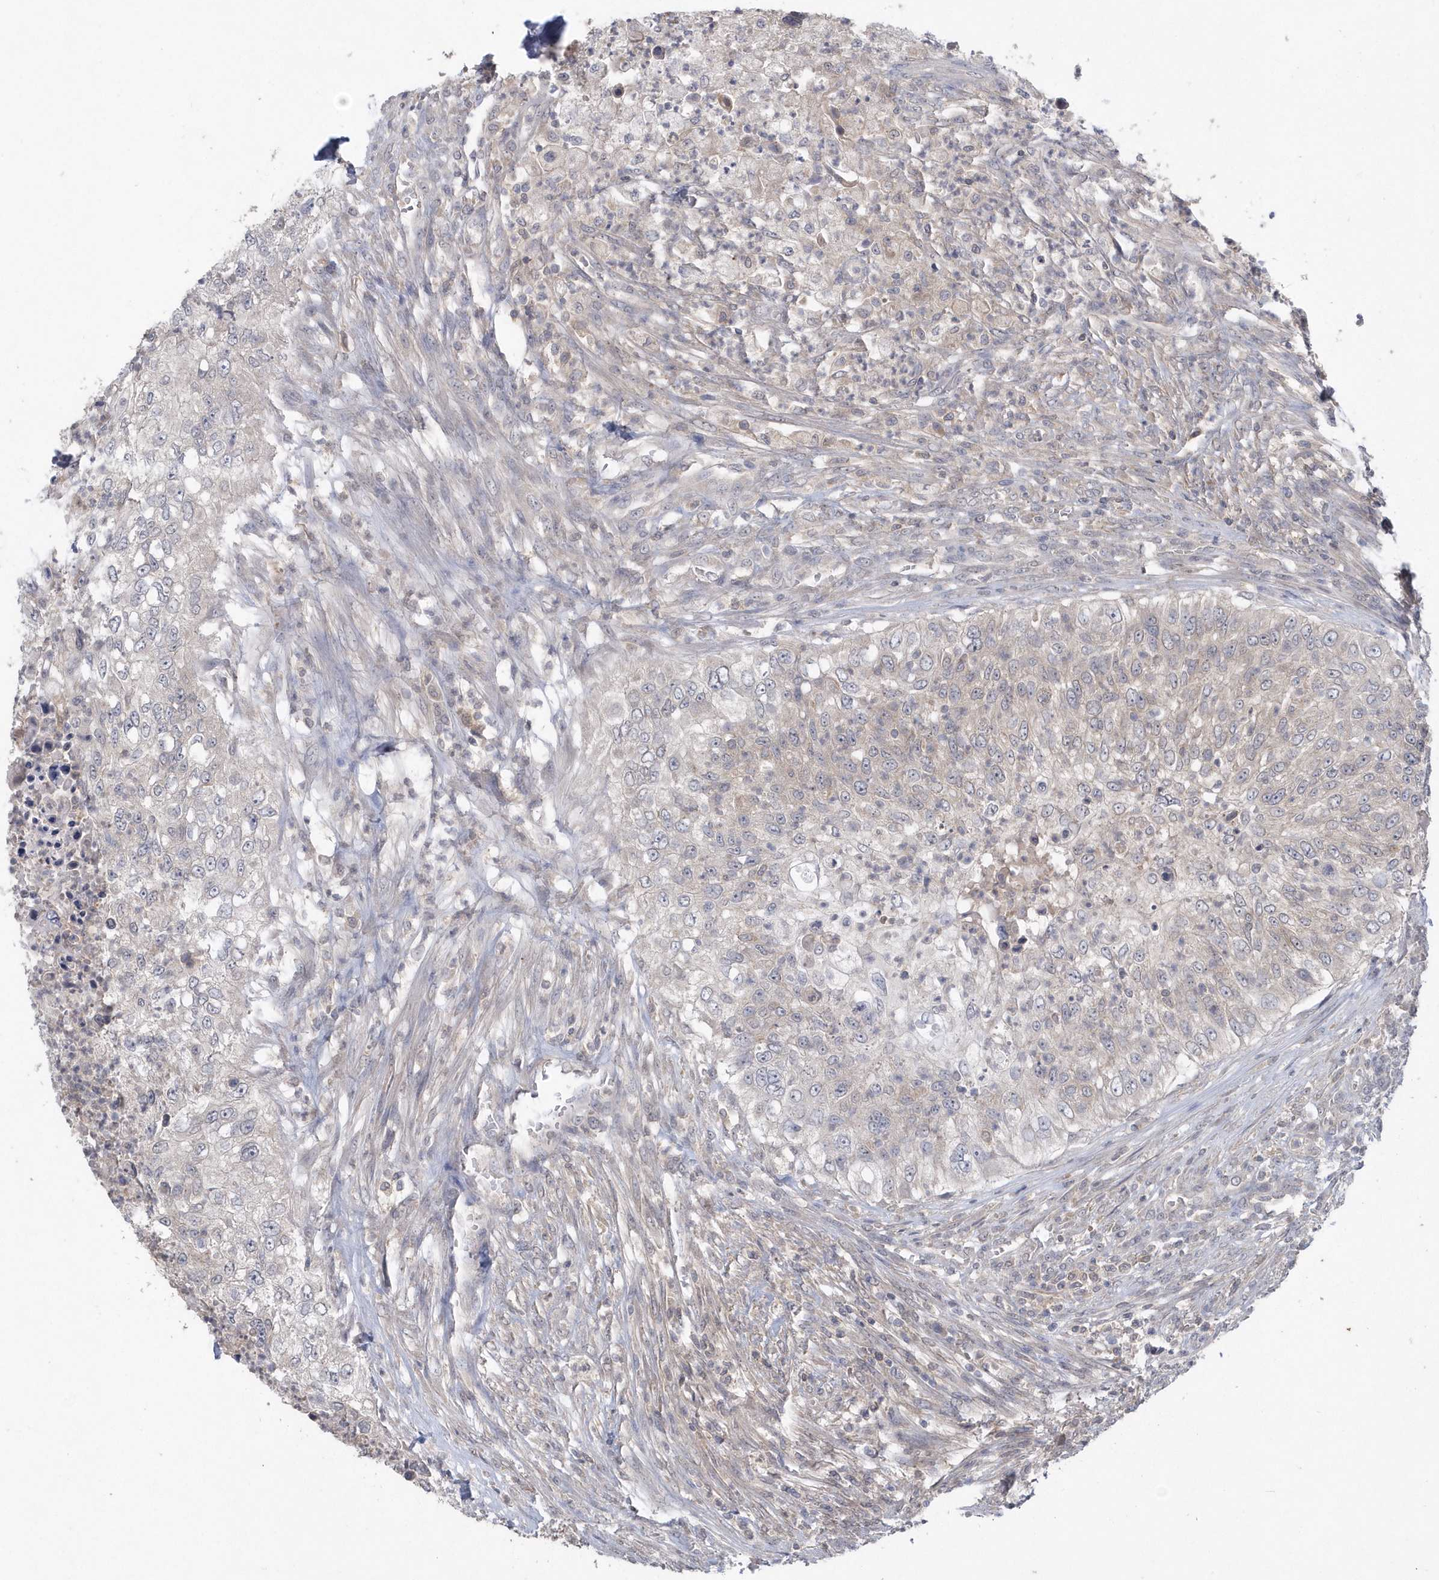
{"staining": {"intensity": "weak", "quantity": "25%-75%", "location": "cytoplasmic/membranous"}, "tissue": "urothelial cancer", "cell_type": "Tumor cells", "image_type": "cancer", "snomed": [{"axis": "morphology", "description": "Urothelial carcinoma, High grade"}, {"axis": "topography", "description": "Urinary bladder"}], "caption": "A brown stain highlights weak cytoplasmic/membranous staining of a protein in urothelial cancer tumor cells. The staining is performed using DAB (3,3'-diaminobenzidine) brown chromogen to label protein expression. The nuclei are counter-stained blue using hematoxylin.", "gene": "AKR7A2", "patient": {"sex": "female", "age": 60}}